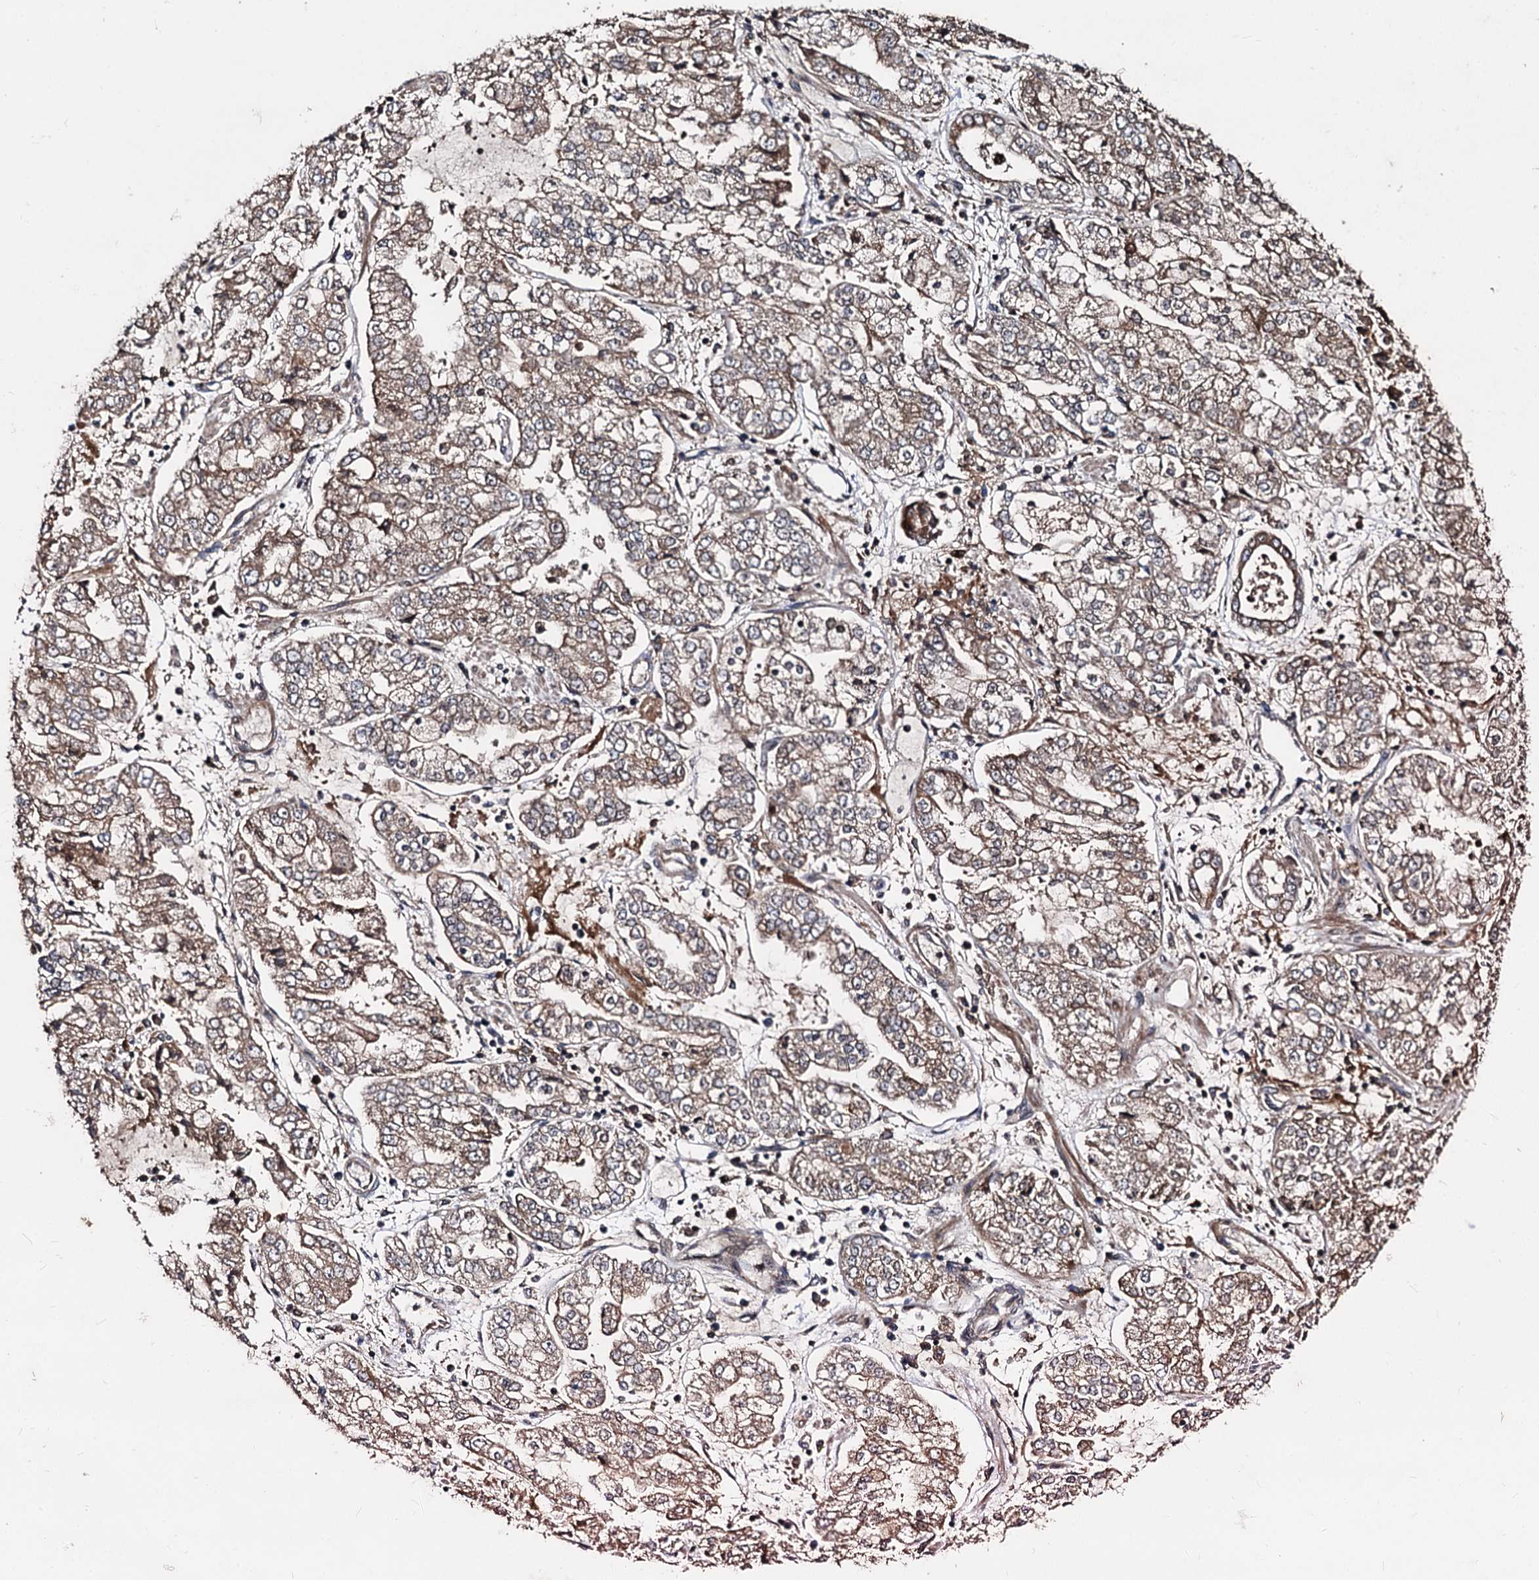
{"staining": {"intensity": "weak", "quantity": ">75%", "location": "cytoplasmic/membranous"}, "tissue": "stomach cancer", "cell_type": "Tumor cells", "image_type": "cancer", "snomed": [{"axis": "morphology", "description": "Adenocarcinoma, NOS"}, {"axis": "topography", "description": "Stomach"}], "caption": "Protein staining by immunohistochemistry displays weak cytoplasmic/membranous staining in approximately >75% of tumor cells in stomach cancer (adenocarcinoma). (Stains: DAB in brown, nuclei in blue, Microscopy: brightfield microscopy at high magnification).", "gene": "BCL2L2", "patient": {"sex": "male", "age": 76}}